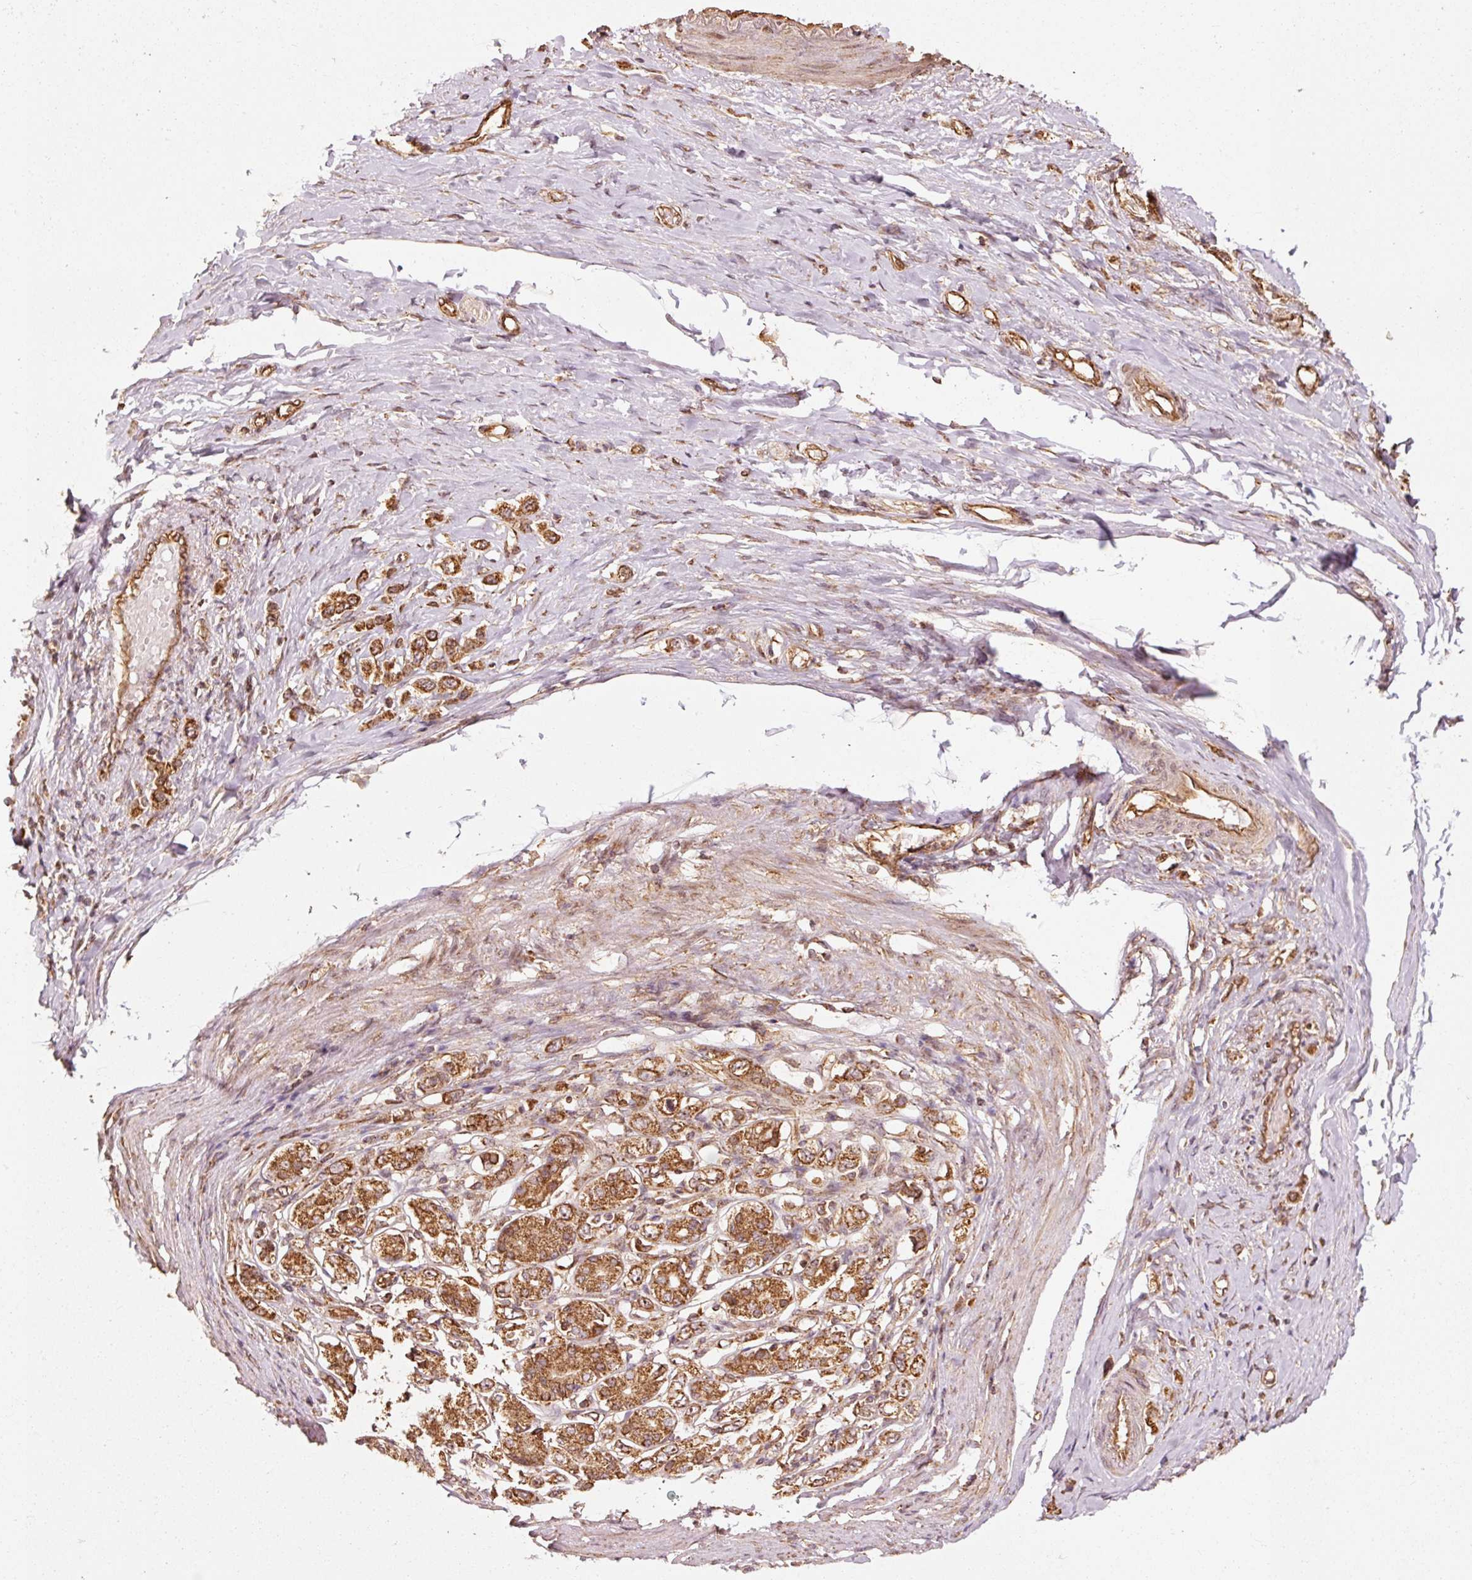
{"staining": {"intensity": "strong", "quantity": ">75%", "location": "cytoplasmic/membranous"}, "tissue": "stomach cancer", "cell_type": "Tumor cells", "image_type": "cancer", "snomed": [{"axis": "morphology", "description": "Adenocarcinoma, NOS"}, {"axis": "topography", "description": "Stomach"}], "caption": "Immunohistochemical staining of stomach cancer displays high levels of strong cytoplasmic/membranous protein expression in about >75% of tumor cells. The staining was performed using DAB (3,3'-diaminobenzidine) to visualize the protein expression in brown, while the nuclei were stained in blue with hematoxylin (Magnification: 20x).", "gene": "MRPL16", "patient": {"sex": "female", "age": 65}}